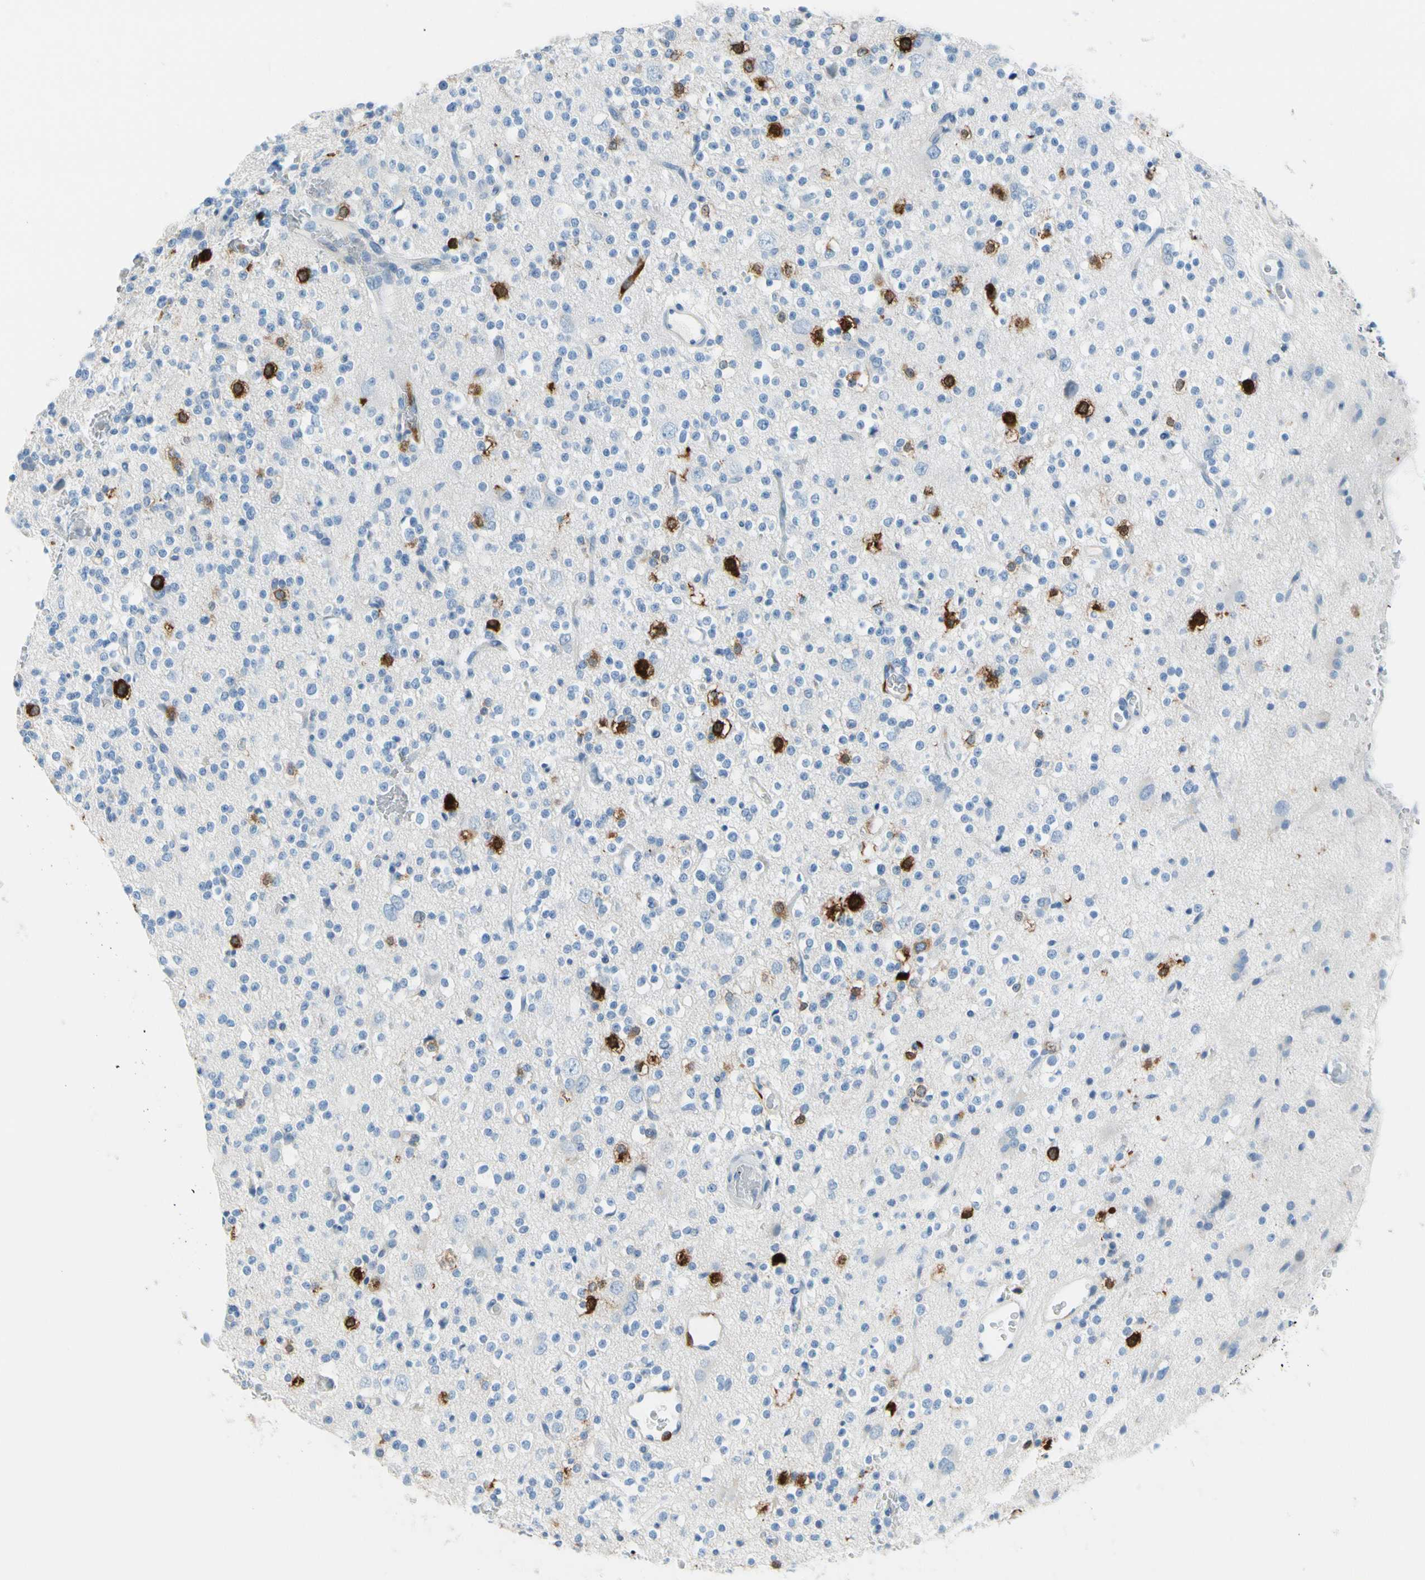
{"staining": {"intensity": "strong", "quantity": "<25%", "location": "cytoplasmic/membranous"}, "tissue": "glioma", "cell_type": "Tumor cells", "image_type": "cancer", "snomed": [{"axis": "morphology", "description": "Glioma, malignant, High grade"}, {"axis": "topography", "description": "Brain"}], "caption": "A brown stain labels strong cytoplasmic/membranous positivity of a protein in human glioma tumor cells. (DAB IHC, brown staining for protein, blue staining for nuclei).", "gene": "TACC3", "patient": {"sex": "male", "age": 47}}